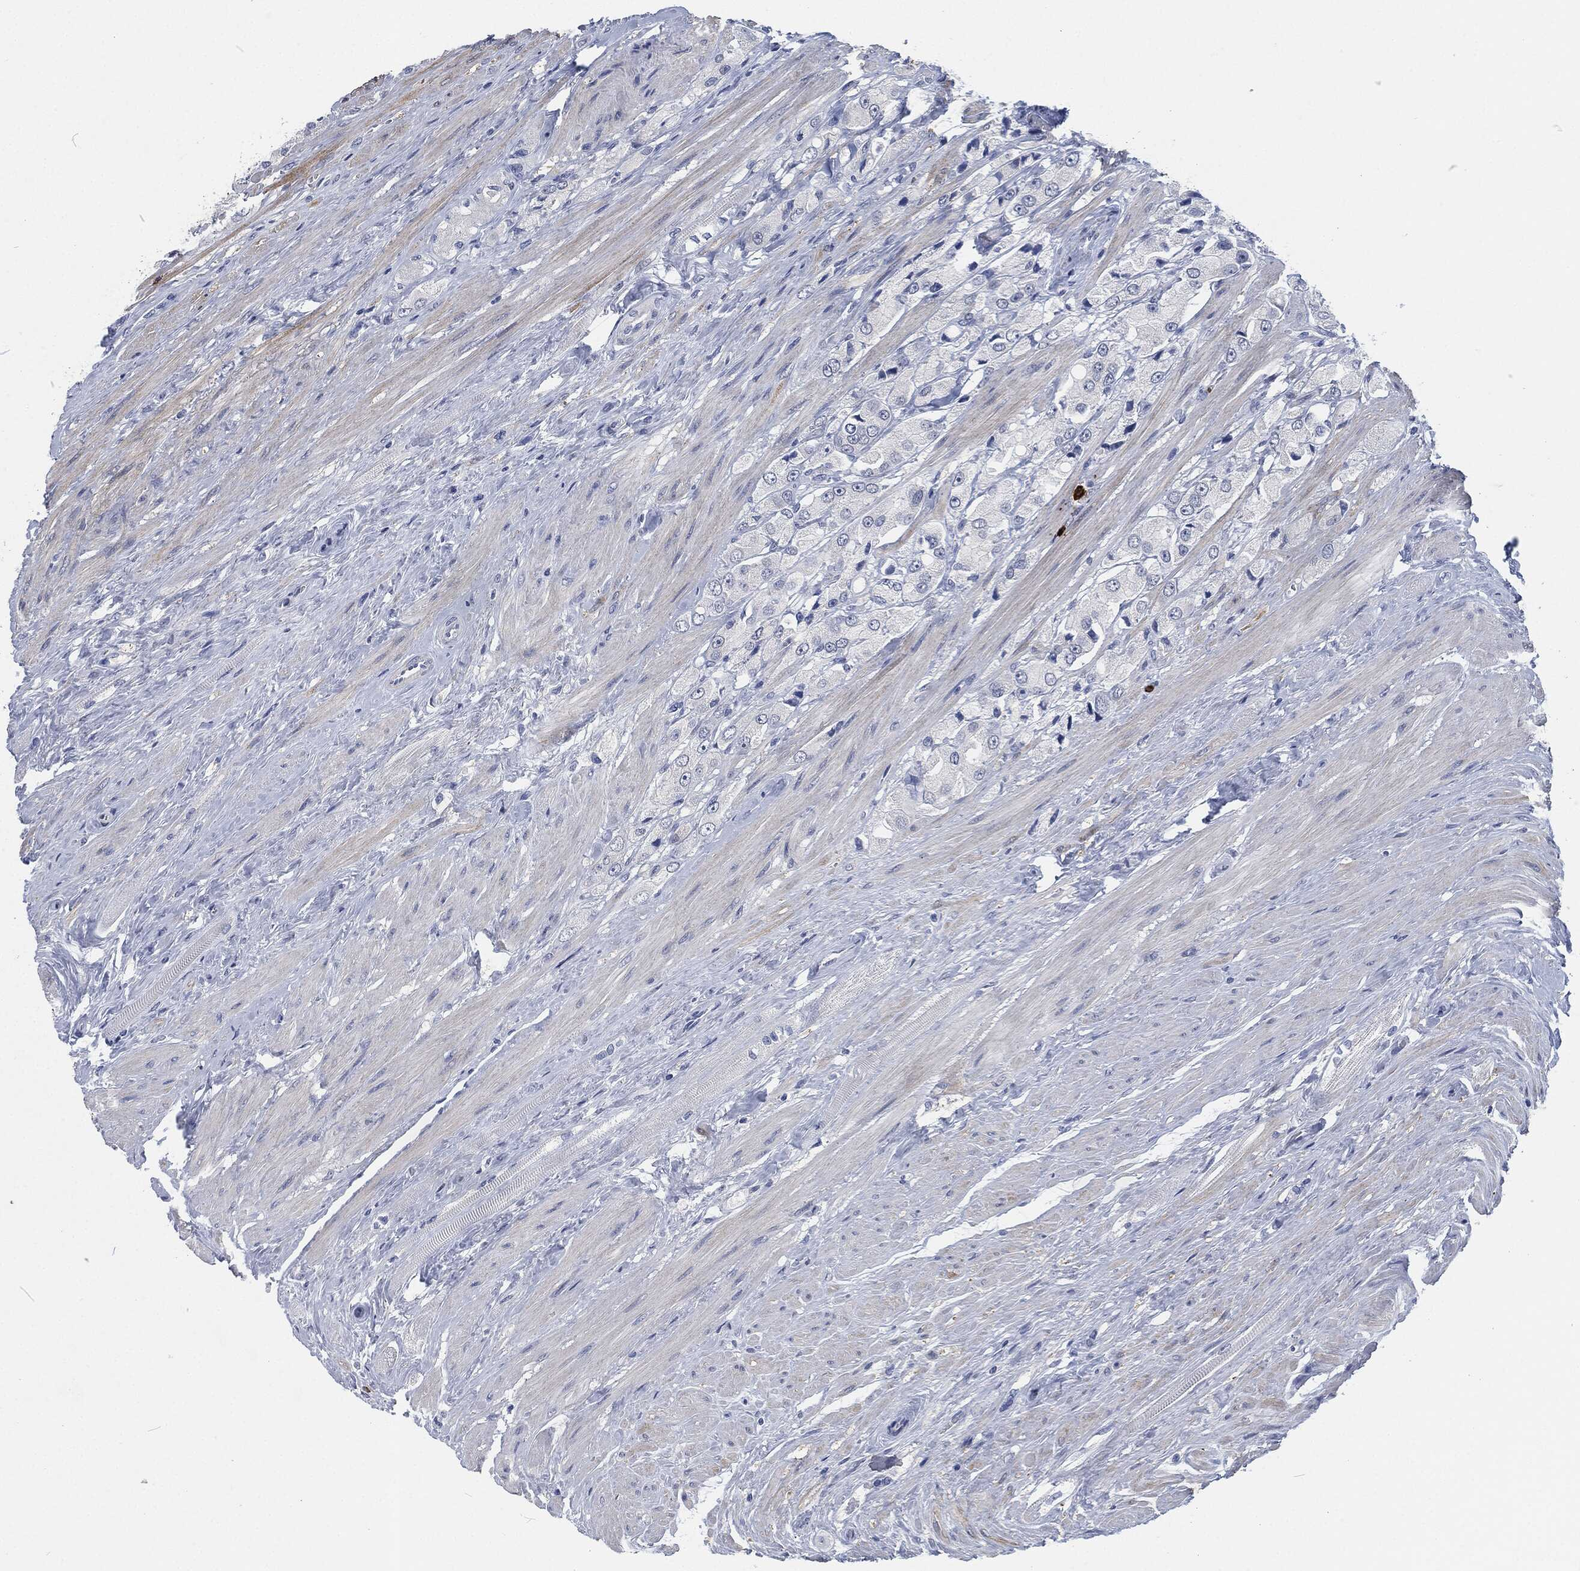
{"staining": {"intensity": "negative", "quantity": "none", "location": "none"}, "tissue": "prostate cancer", "cell_type": "Tumor cells", "image_type": "cancer", "snomed": [{"axis": "morphology", "description": "Adenocarcinoma, NOS"}, {"axis": "topography", "description": "Prostate and seminal vesicle, NOS"}, {"axis": "topography", "description": "Prostate"}], "caption": "Adenocarcinoma (prostate) stained for a protein using IHC exhibits no expression tumor cells.", "gene": "MPO", "patient": {"sex": "male", "age": 64}}